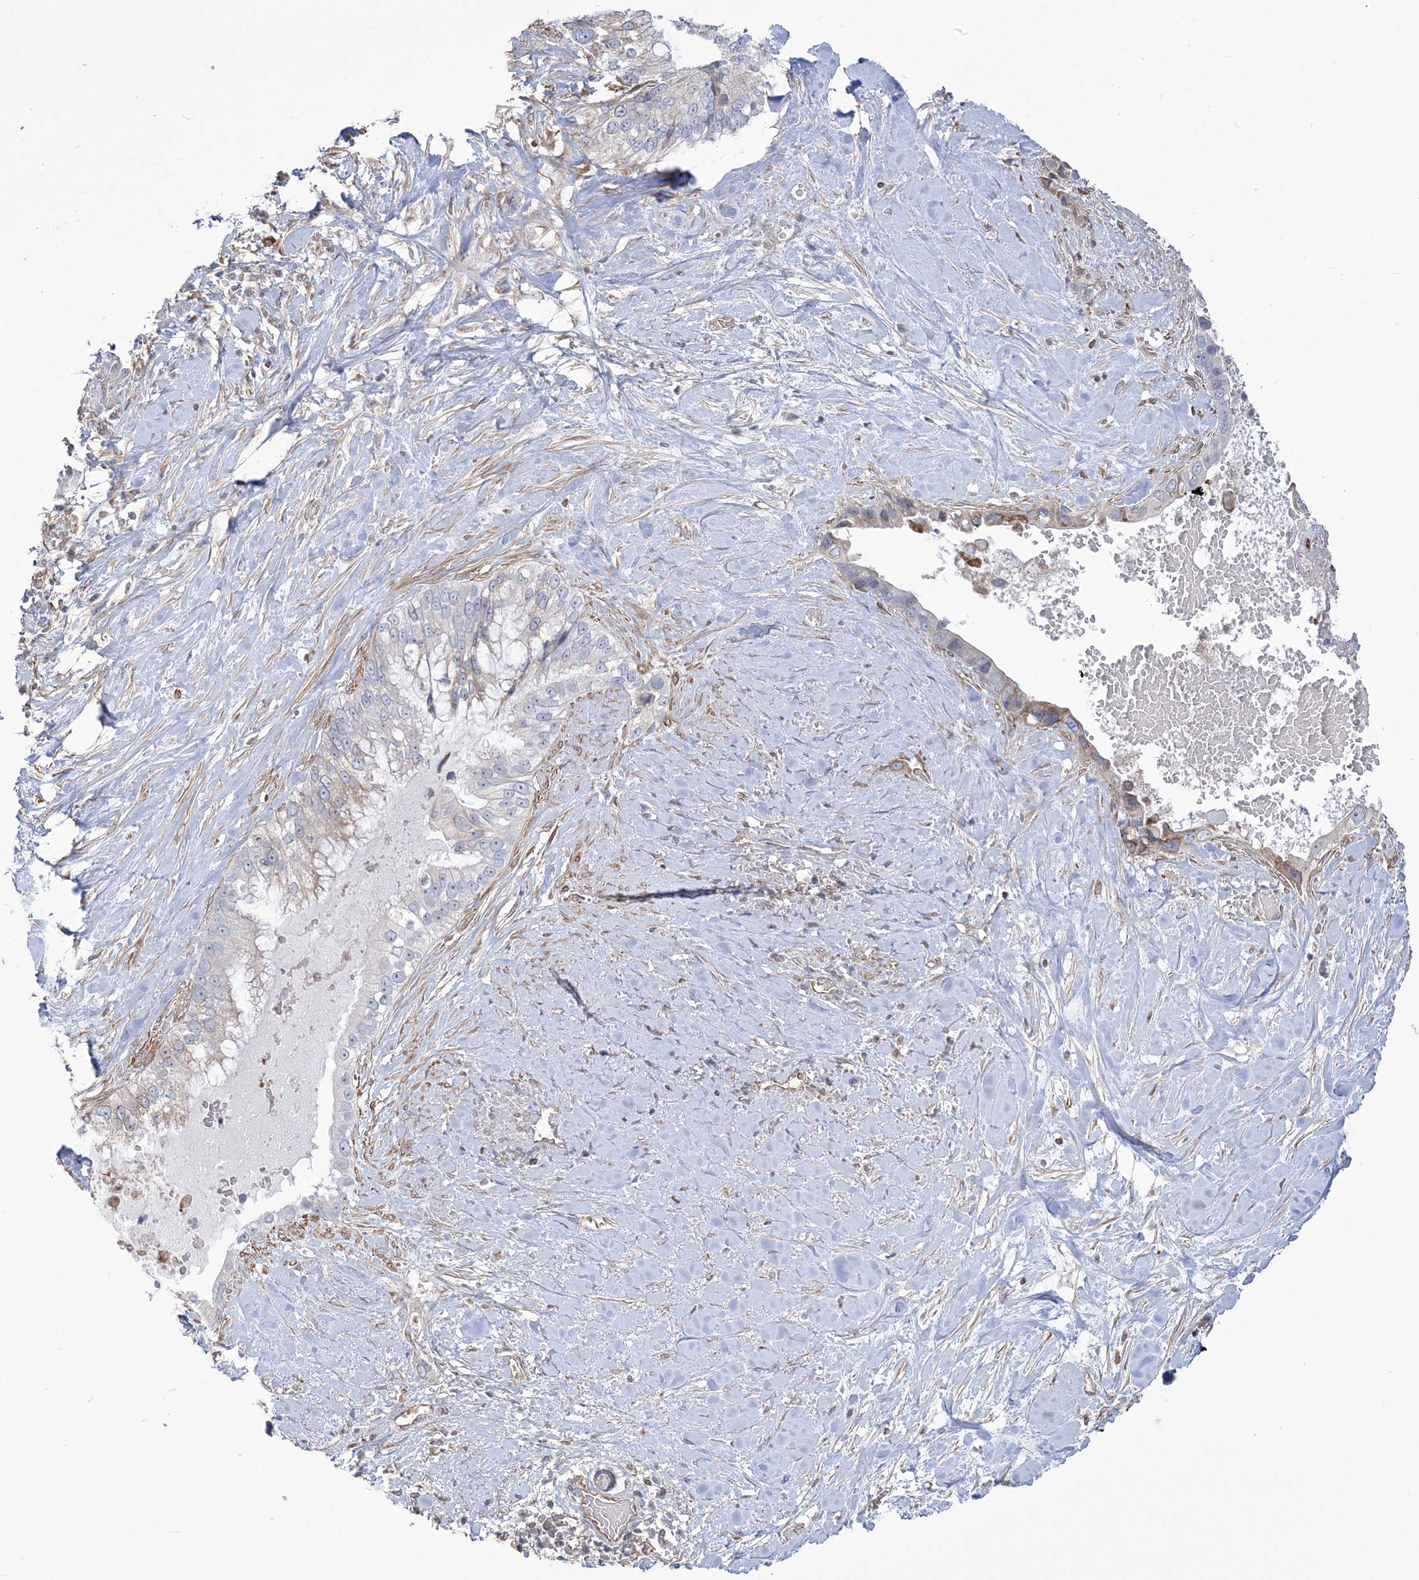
{"staining": {"intensity": "negative", "quantity": "none", "location": "none"}, "tissue": "pancreatic cancer", "cell_type": "Tumor cells", "image_type": "cancer", "snomed": [{"axis": "morphology", "description": "Inflammation, NOS"}, {"axis": "morphology", "description": "Adenocarcinoma, NOS"}, {"axis": "topography", "description": "Pancreas"}], "caption": "Immunohistochemical staining of human pancreatic cancer demonstrates no significant positivity in tumor cells. (DAB (3,3'-diaminobenzidine) immunohistochemistry (IHC) visualized using brightfield microscopy, high magnification).", "gene": "ZNF821", "patient": {"sex": "female", "age": 56}}